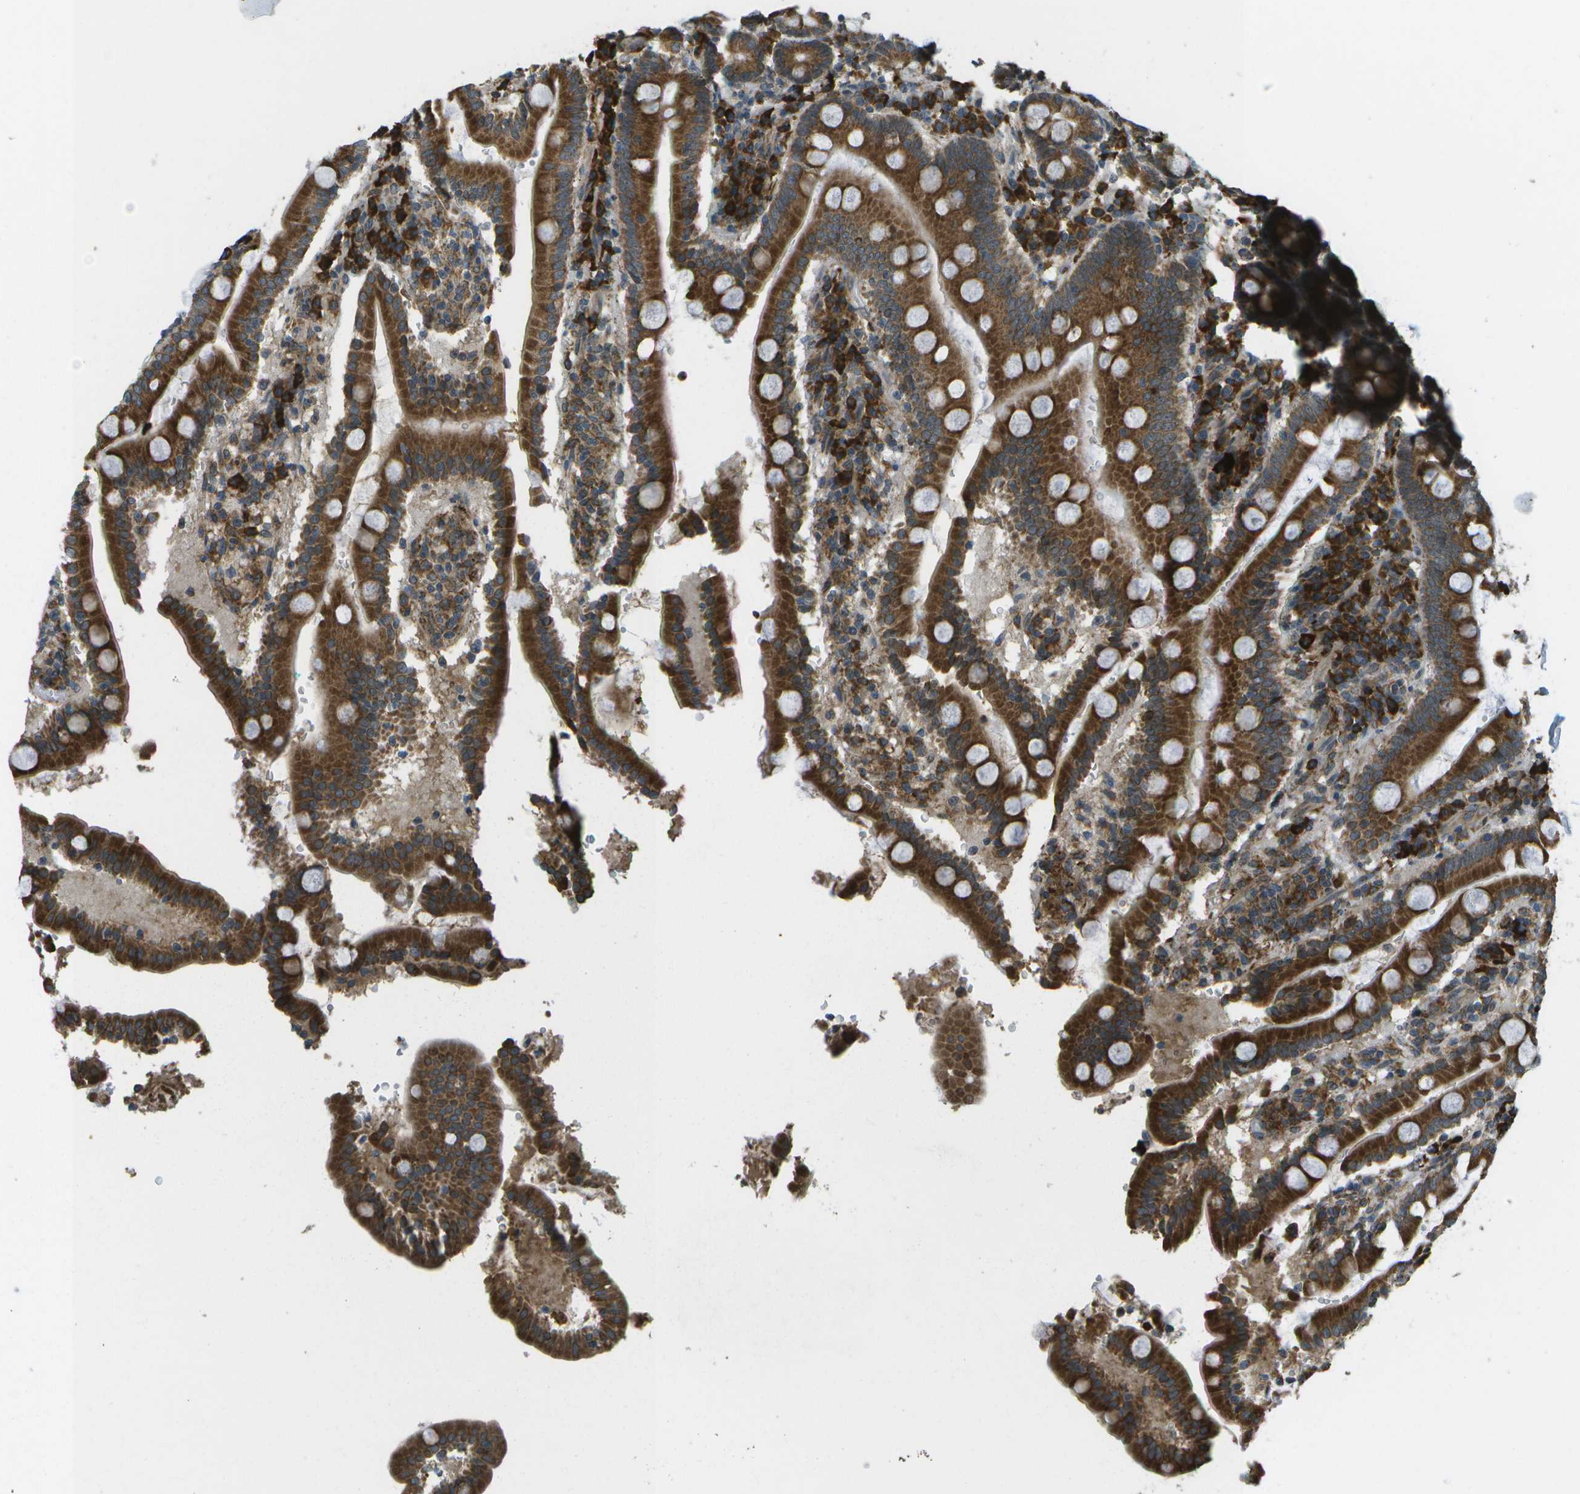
{"staining": {"intensity": "strong", "quantity": ">75%", "location": "cytoplasmic/membranous"}, "tissue": "duodenum", "cell_type": "Glandular cells", "image_type": "normal", "snomed": [{"axis": "morphology", "description": "Normal tissue, NOS"}, {"axis": "topography", "description": "Small intestine, NOS"}], "caption": "Duodenum stained with immunohistochemistry demonstrates strong cytoplasmic/membranous positivity in approximately >75% of glandular cells.", "gene": "USP30", "patient": {"sex": "female", "age": 71}}